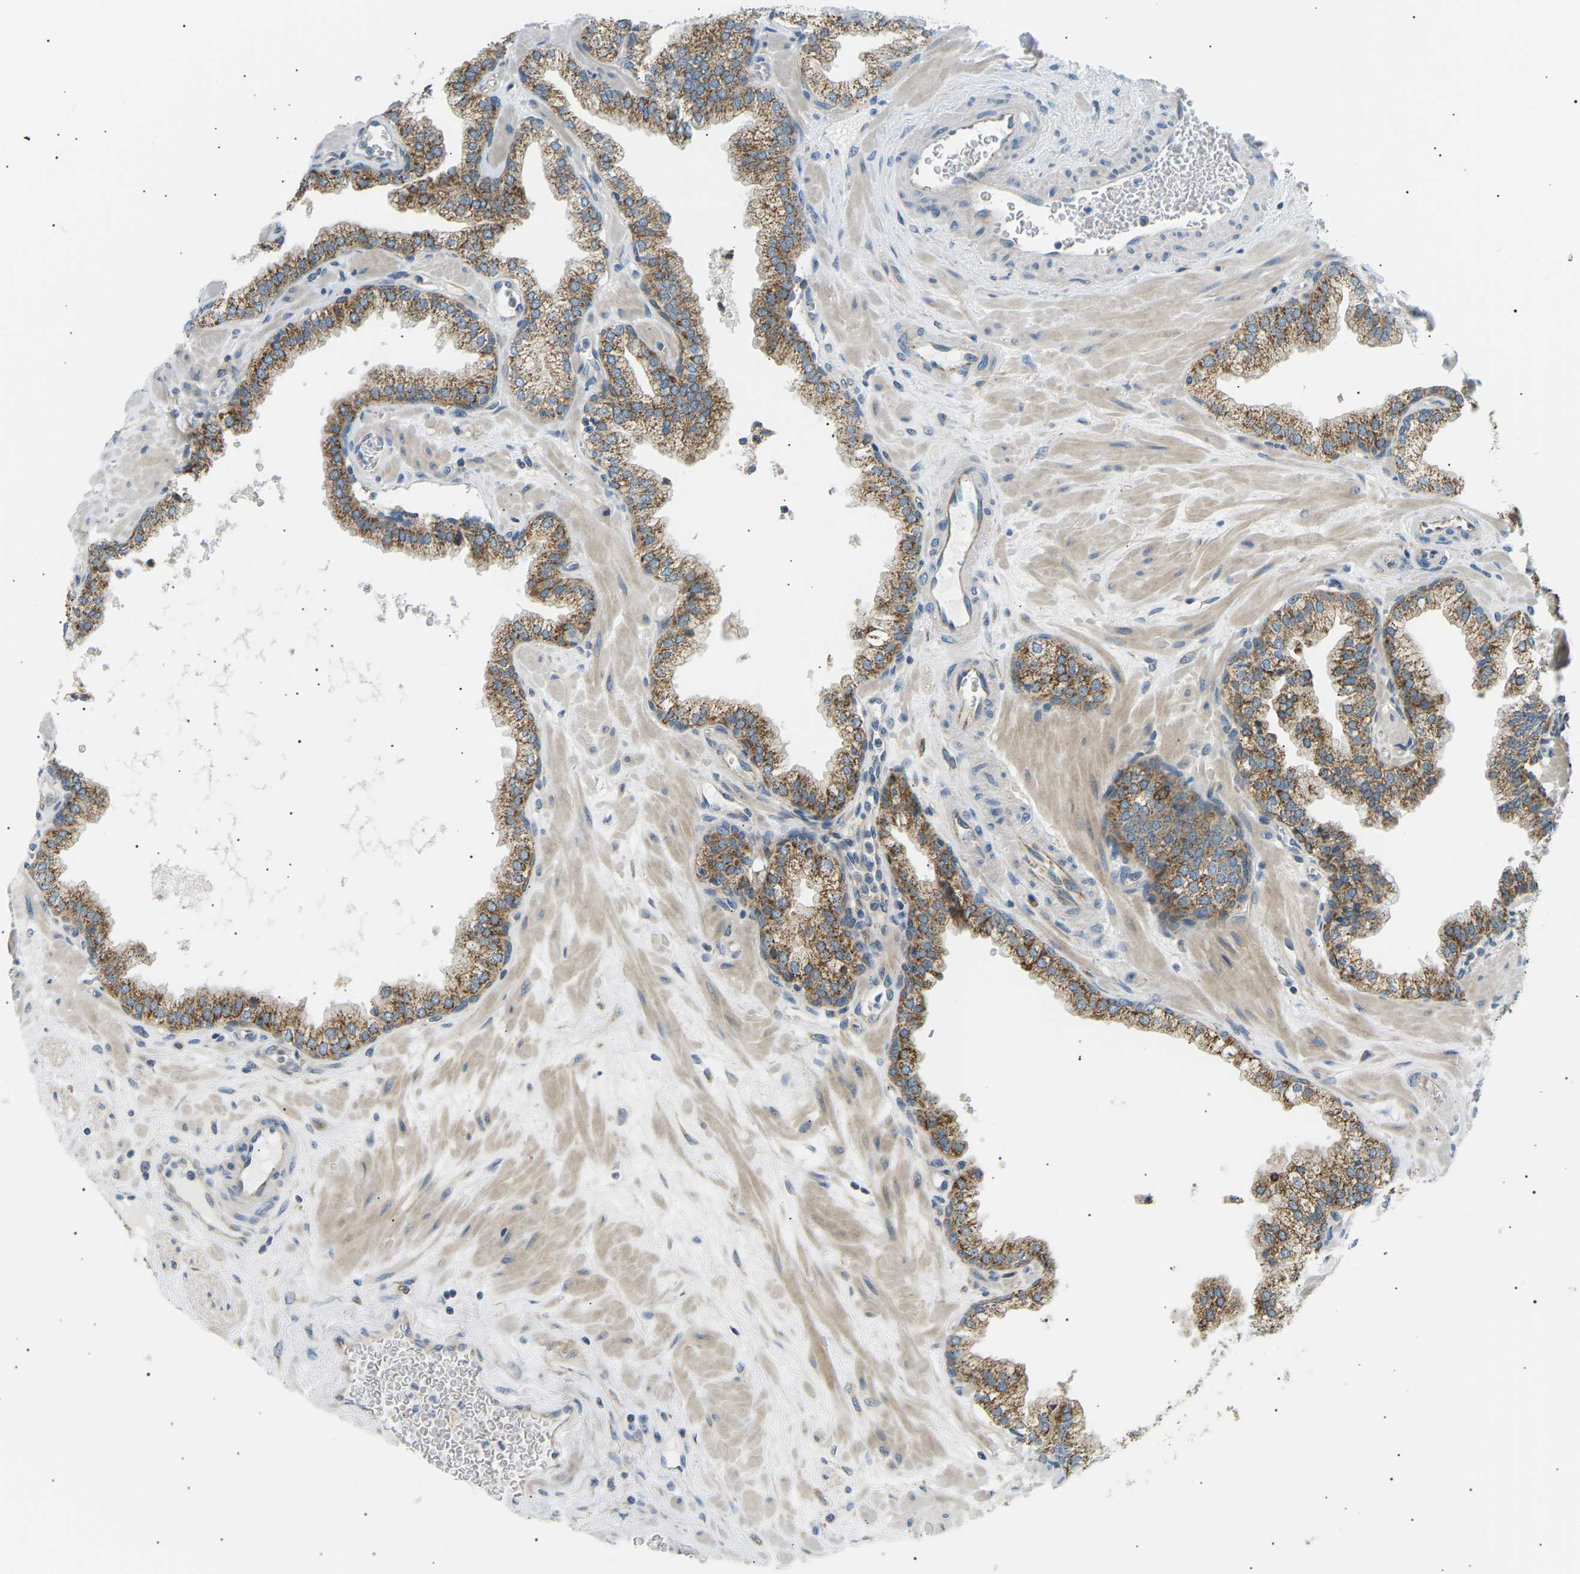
{"staining": {"intensity": "moderate", "quantity": ">75%", "location": "cytoplasmic/membranous"}, "tissue": "prostate", "cell_type": "Glandular cells", "image_type": "normal", "snomed": [{"axis": "morphology", "description": "Normal tissue, NOS"}, {"axis": "morphology", "description": "Urothelial carcinoma, Low grade"}, {"axis": "topography", "description": "Urinary bladder"}, {"axis": "topography", "description": "Prostate"}], "caption": "Glandular cells exhibit moderate cytoplasmic/membranous expression in approximately >75% of cells in benign prostate. (DAB IHC with brightfield microscopy, high magnification).", "gene": "TBC1D8", "patient": {"sex": "male", "age": 60}}